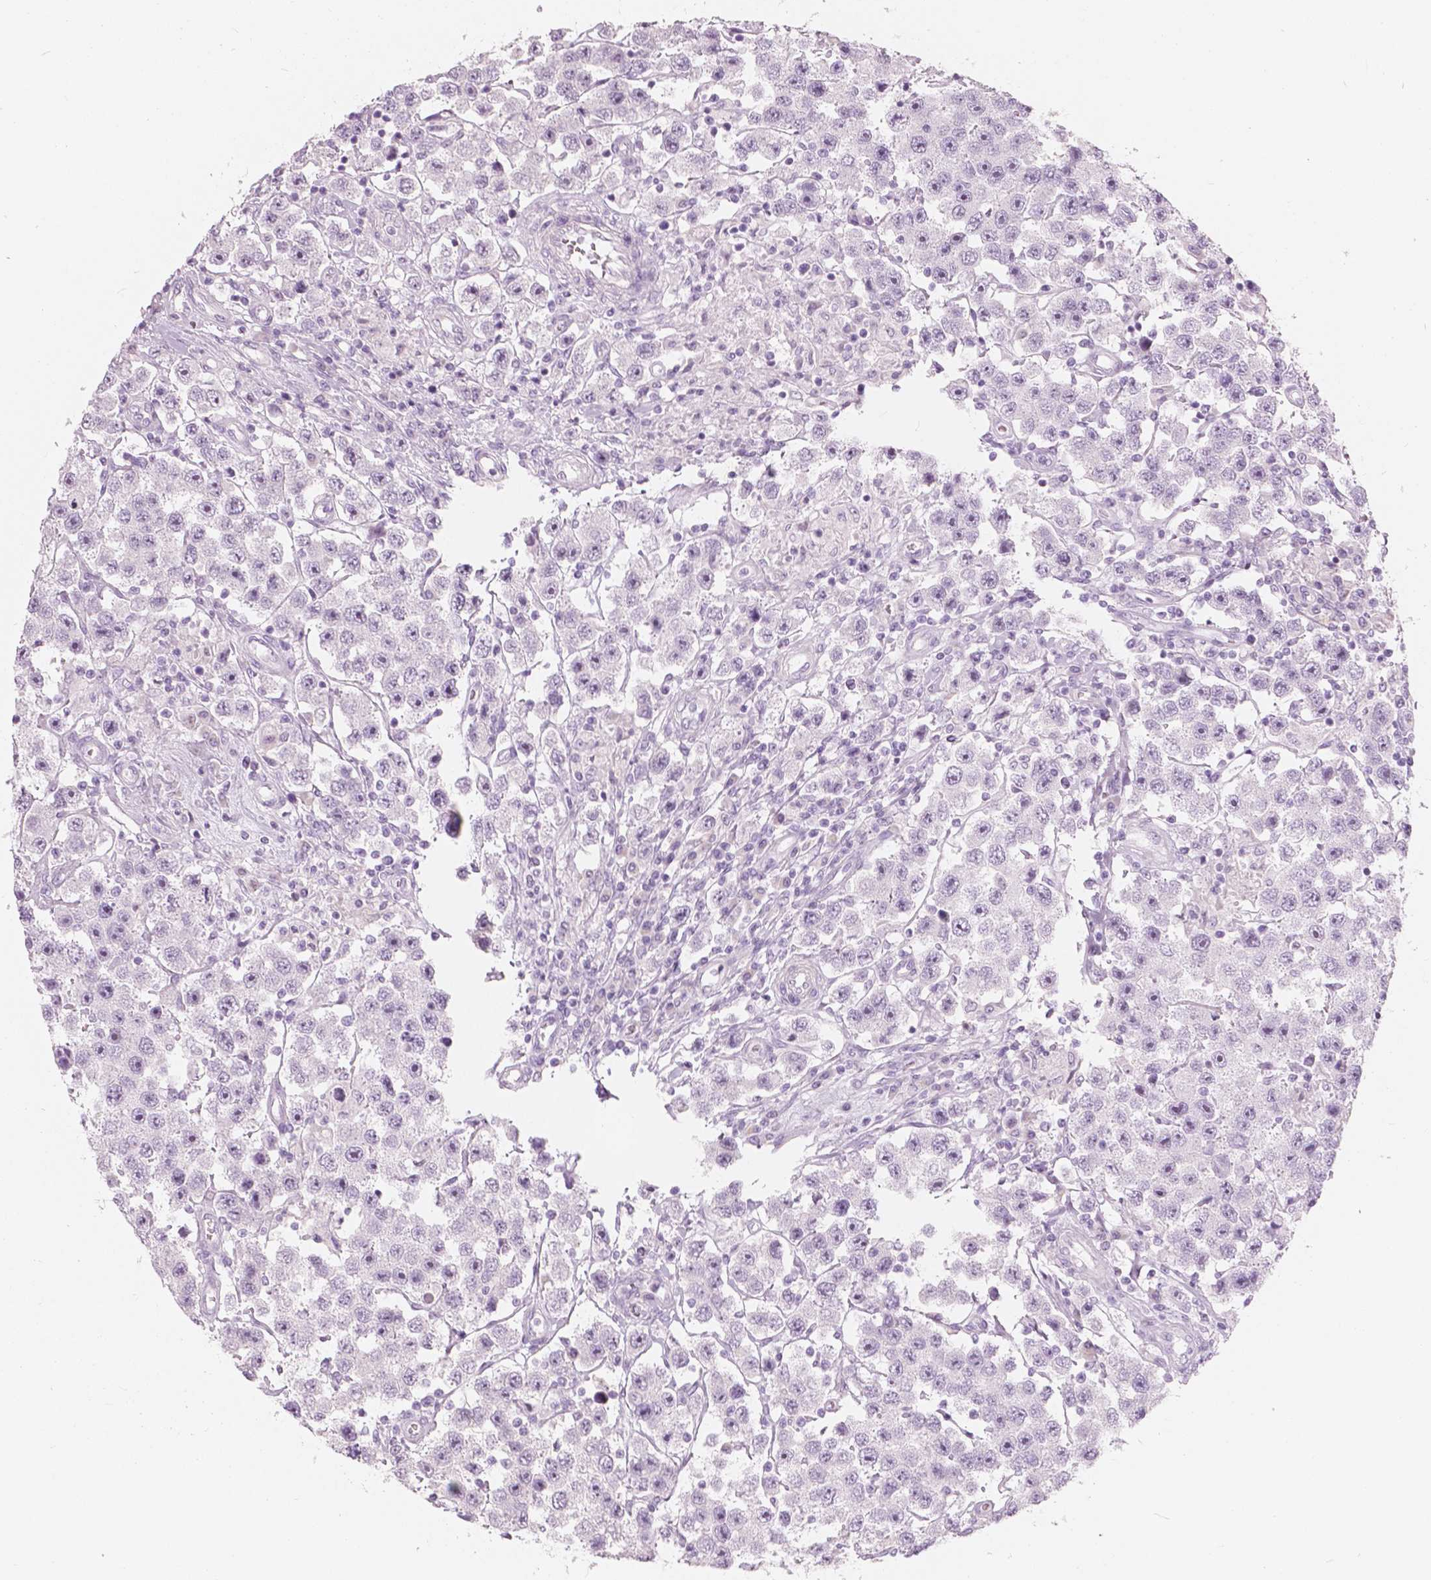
{"staining": {"intensity": "moderate", "quantity": "<25%", "location": "nuclear"}, "tissue": "testis cancer", "cell_type": "Tumor cells", "image_type": "cancer", "snomed": [{"axis": "morphology", "description": "Seminoma, NOS"}, {"axis": "topography", "description": "Testis"}], "caption": "A brown stain highlights moderate nuclear staining of a protein in human testis seminoma tumor cells.", "gene": "A4GNT", "patient": {"sex": "male", "age": 45}}